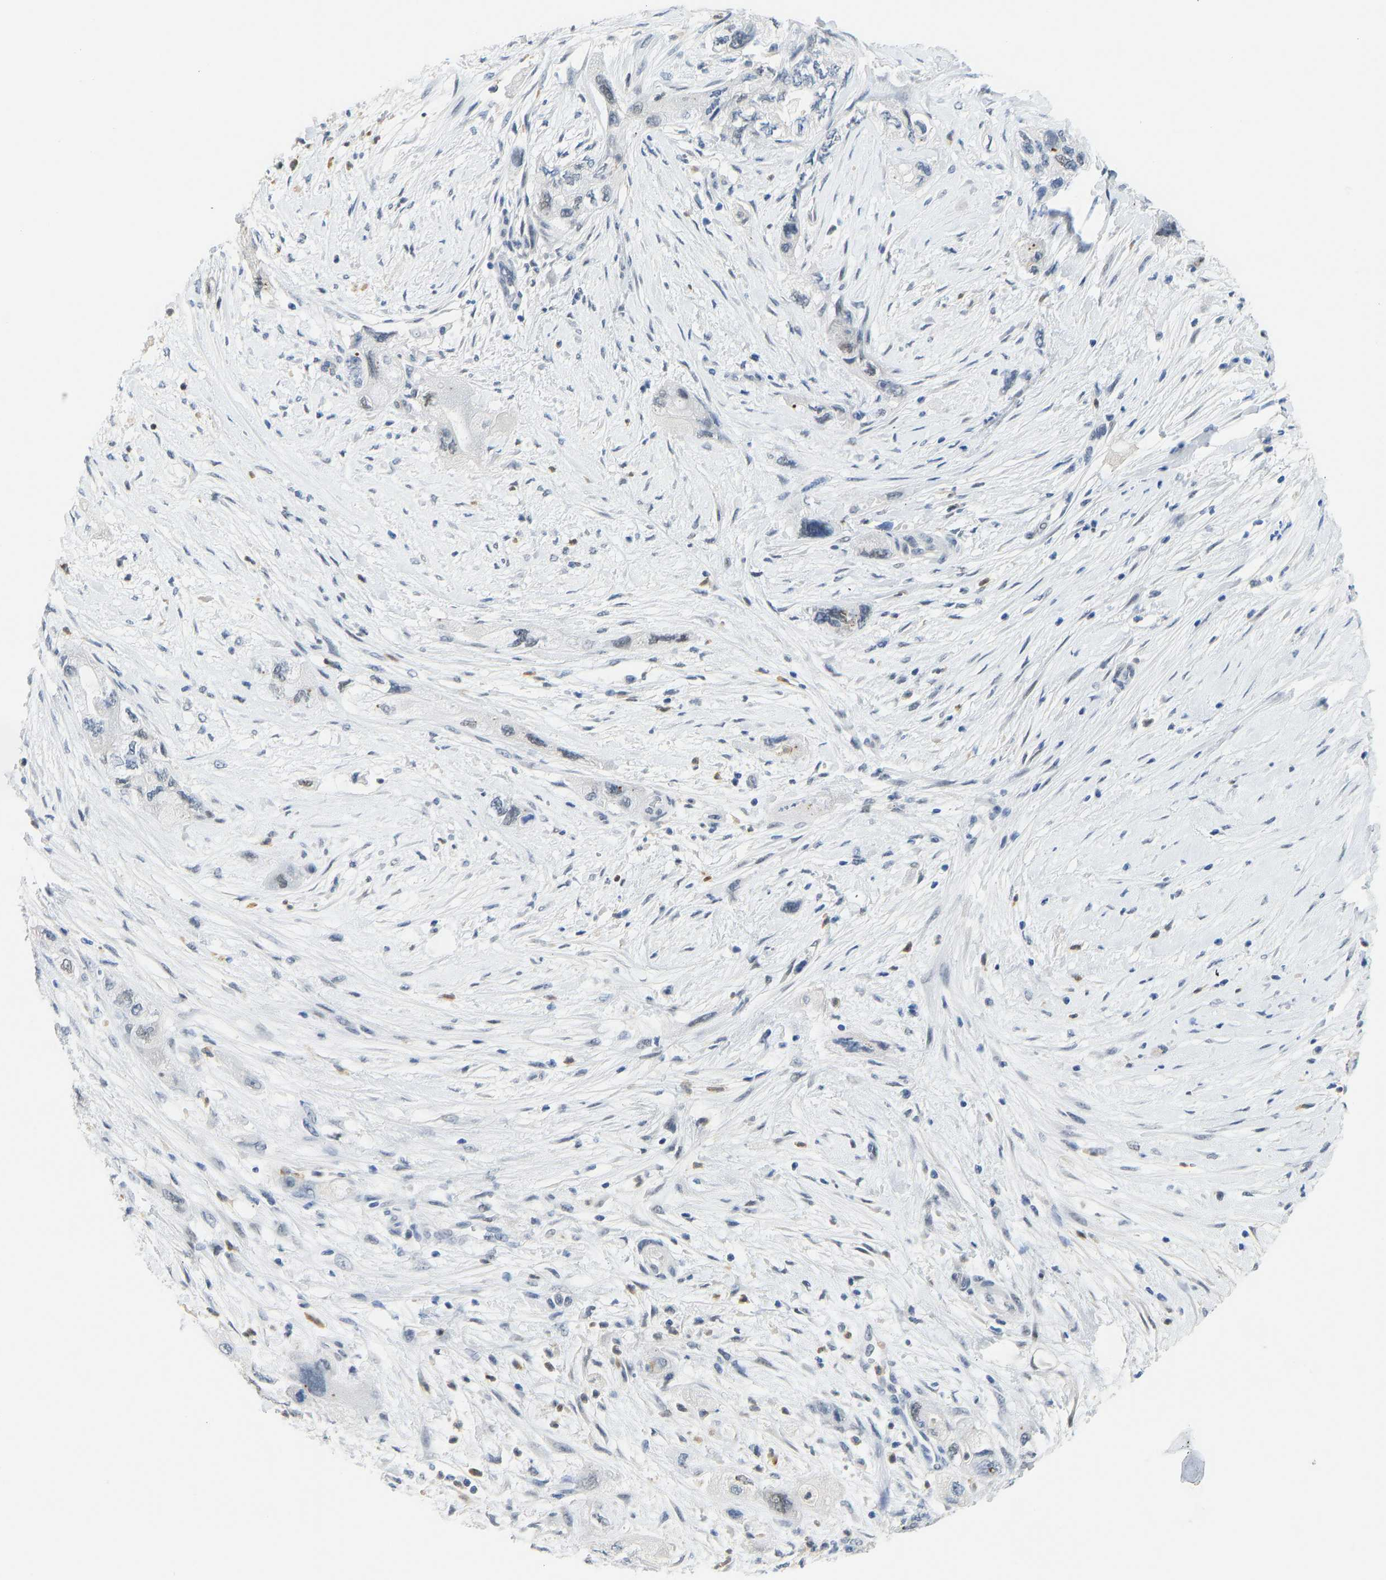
{"staining": {"intensity": "negative", "quantity": "none", "location": "none"}, "tissue": "pancreatic cancer", "cell_type": "Tumor cells", "image_type": "cancer", "snomed": [{"axis": "morphology", "description": "Adenocarcinoma, NOS"}, {"axis": "topography", "description": "Pancreas"}], "caption": "Tumor cells are negative for brown protein staining in adenocarcinoma (pancreatic).", "gene": "TXNDC2", "patient": {"sex": "female", "age": 73}}